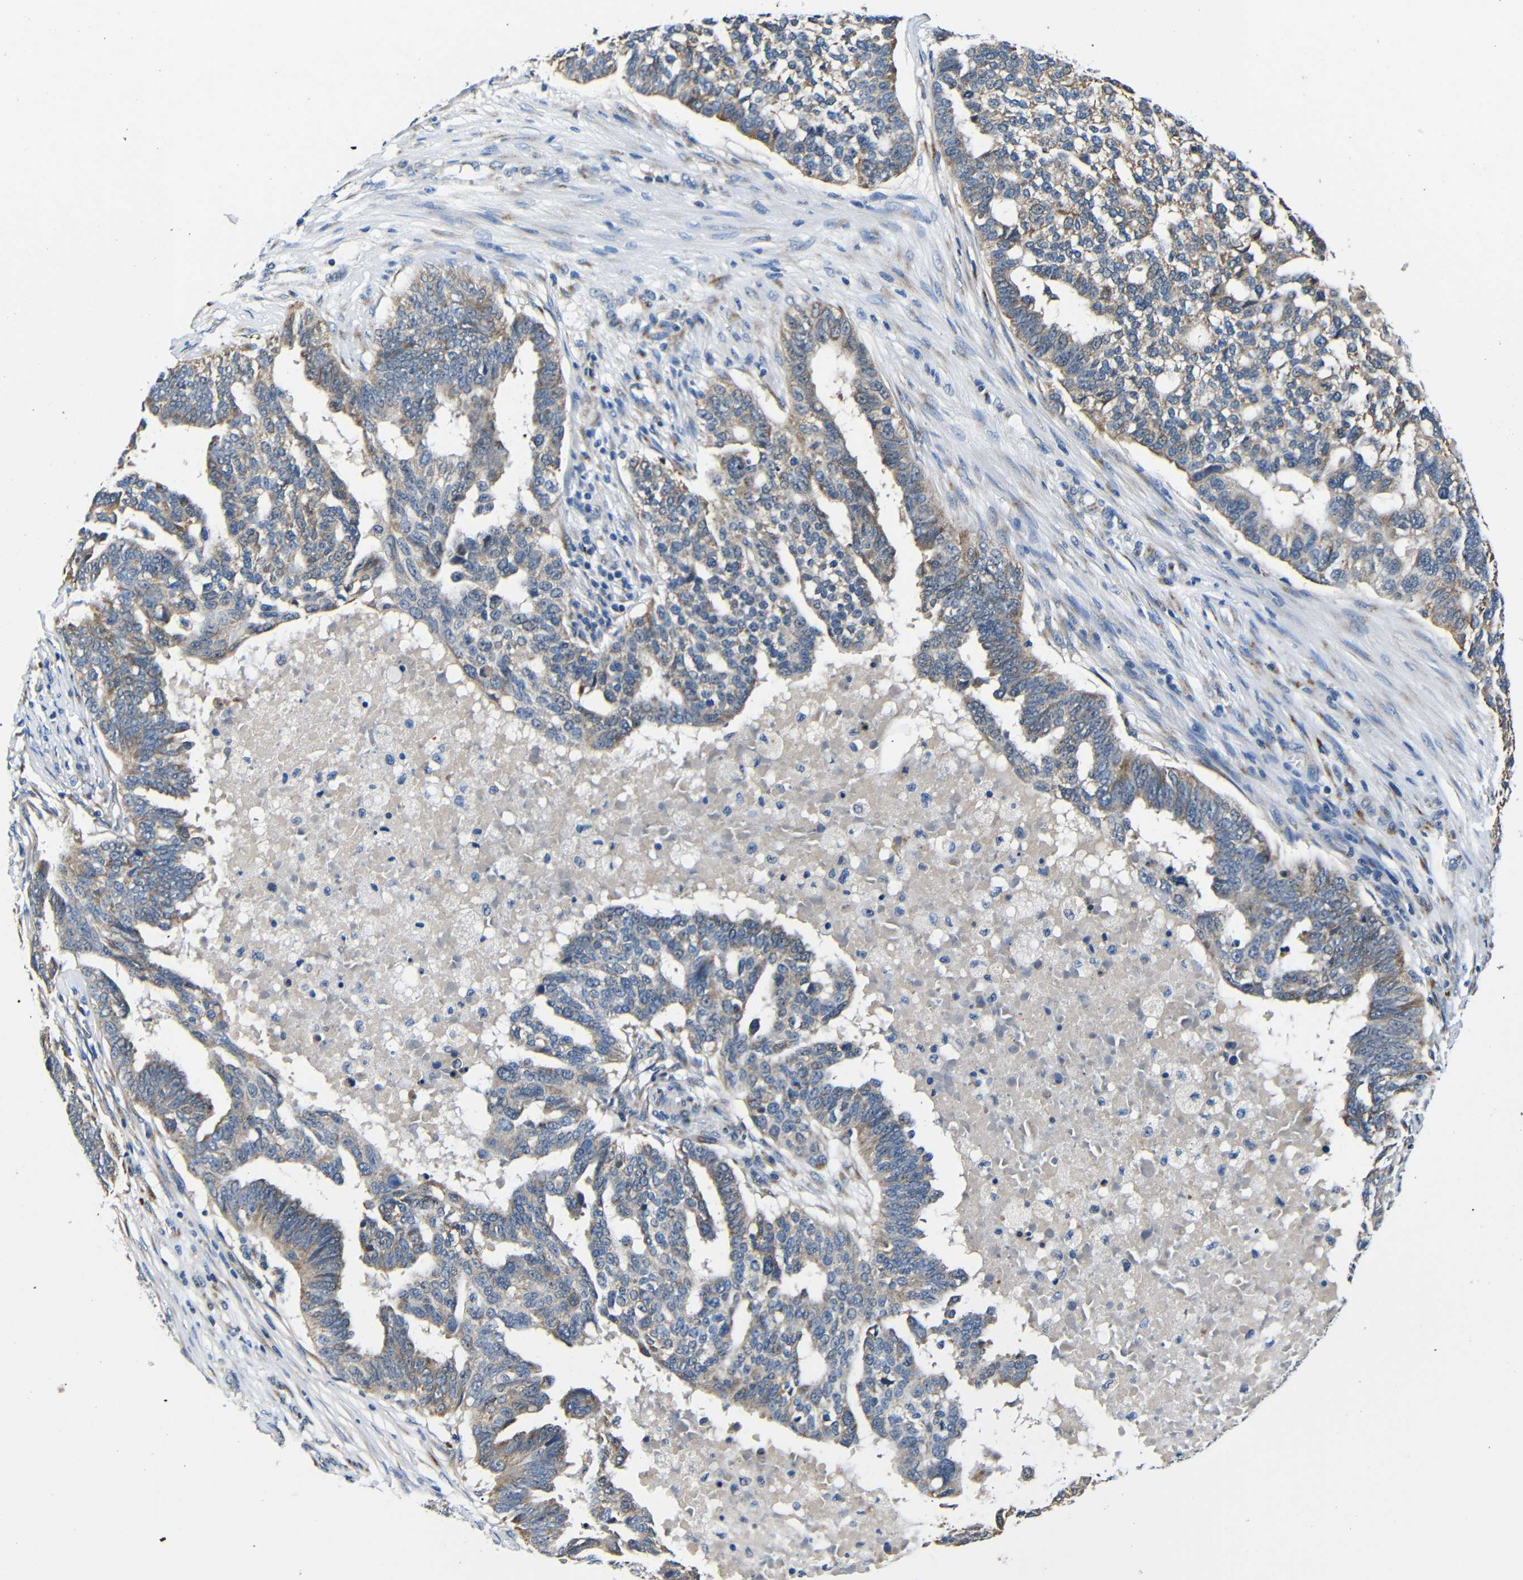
{"staining": {"intensity": "moderate", "quantity": "25%-75%", "location": "cytoplasmic/membranous"}, "tissue": "ovarian cancer", "cell_type": "Tumor cells", "image_type": "cancer", "snomed": [{"axis": "morphology", "description": "Cystadenocarcinoma, serous, NOS"}, {"axis": "topography", "description": "Ovary"}], "caption": "Ovarian serous cystadenocarcinoma tissue shows moderate cytoplasmic/membranous staining in approximately 25%-75% of tumor cells, visualized by immunohistochemistry.", "gene": "FKBP14", "patient": {"sex": "female", "age": 59}}